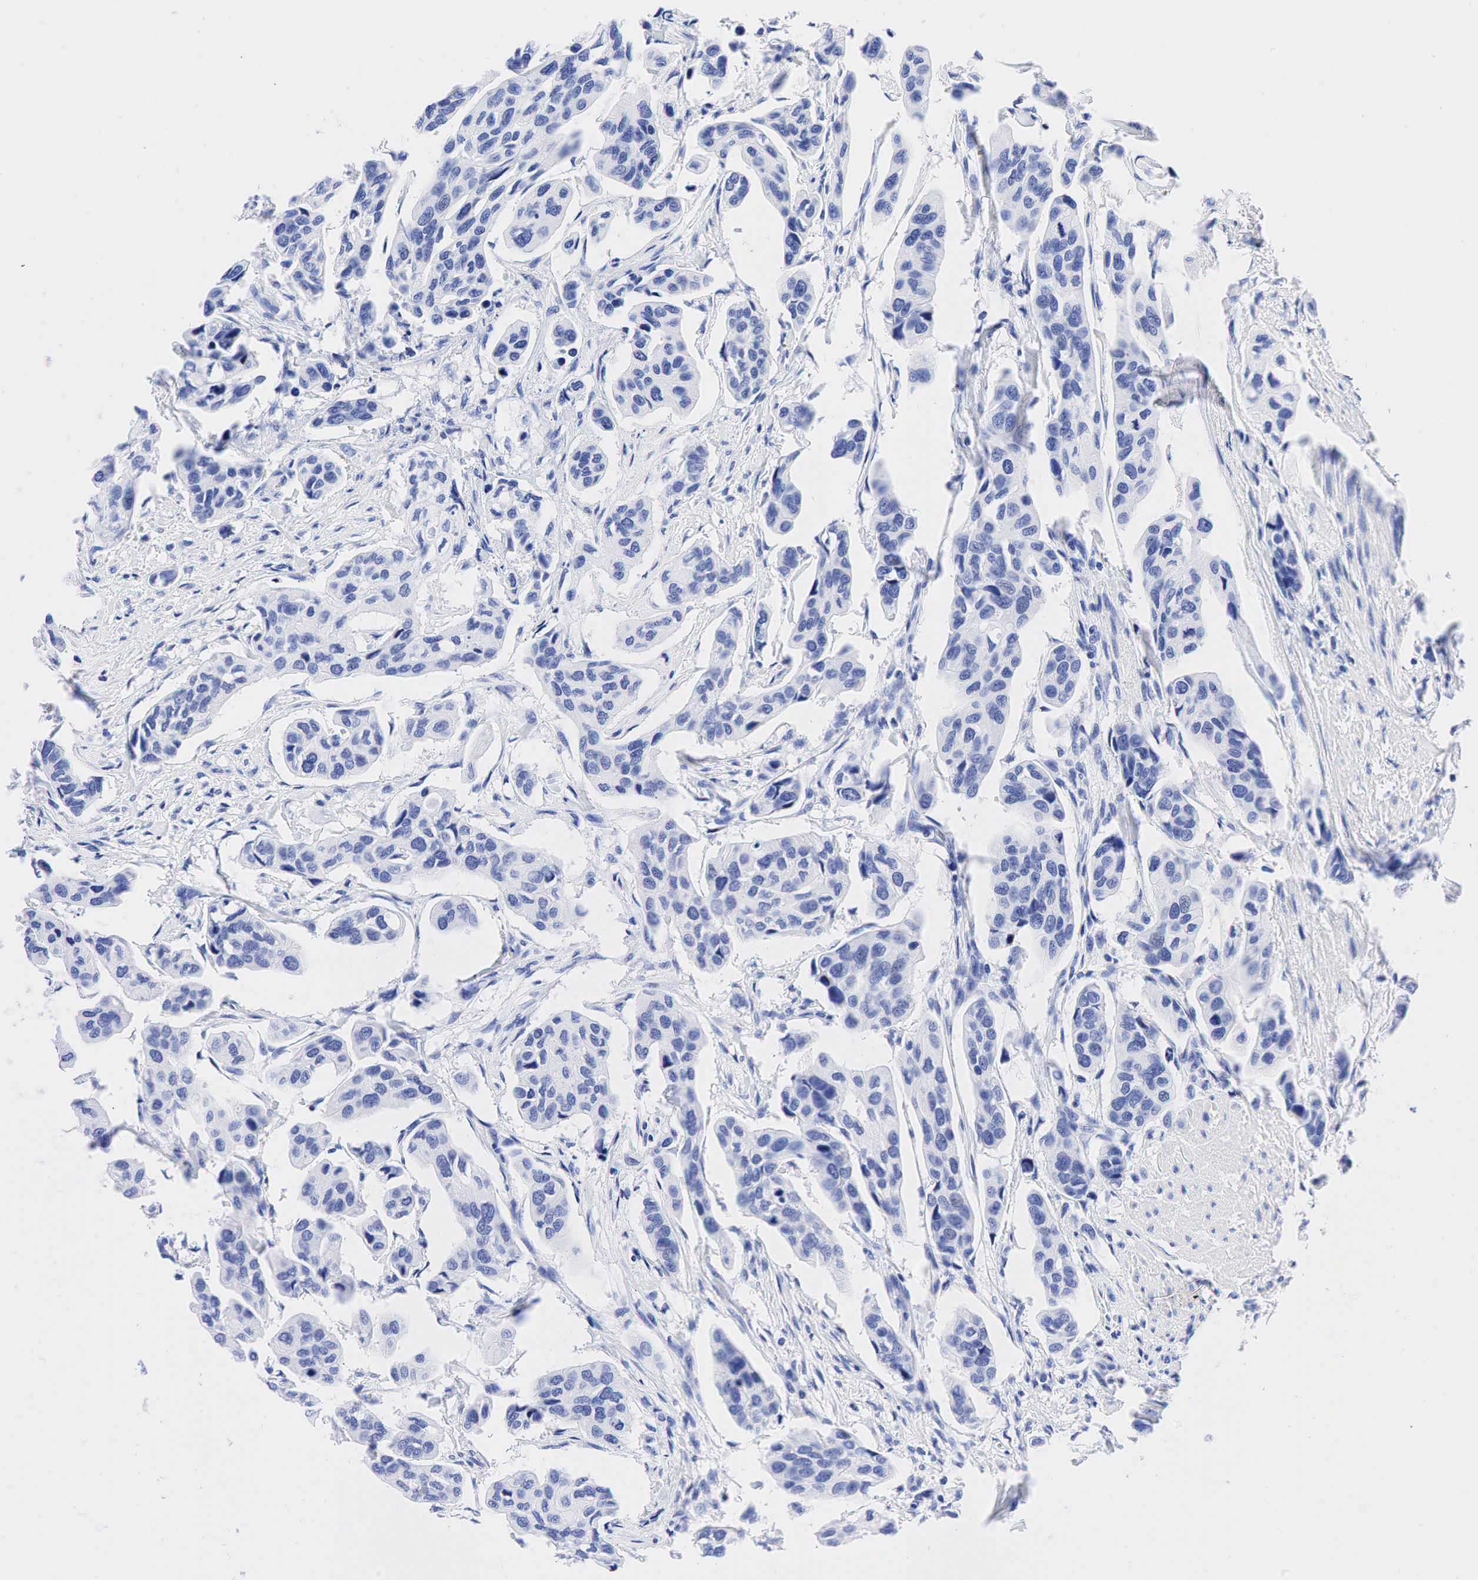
{"staining": {"intensity": "negative", "quantity": "none", "location": "none"}, "tissue": "urothelial cancer", "cell_type": "Tumor cells", "image_type": "cancer", "snomed": [{"axis": "morphology", "description": "Adenocarcinoma, NOS"}, {"axis": "topography", "description": "Urinary bladder"}], "caption": "Immunohistochemical staining of human adenocarcinoma displays no significant expression in tumor cells. The staining is performed using DAB brown chromogen with nuclei counter-stained in using hematoxylin.", "gene": "CHGA", "patient": {"sex": "male", "age": 61}}